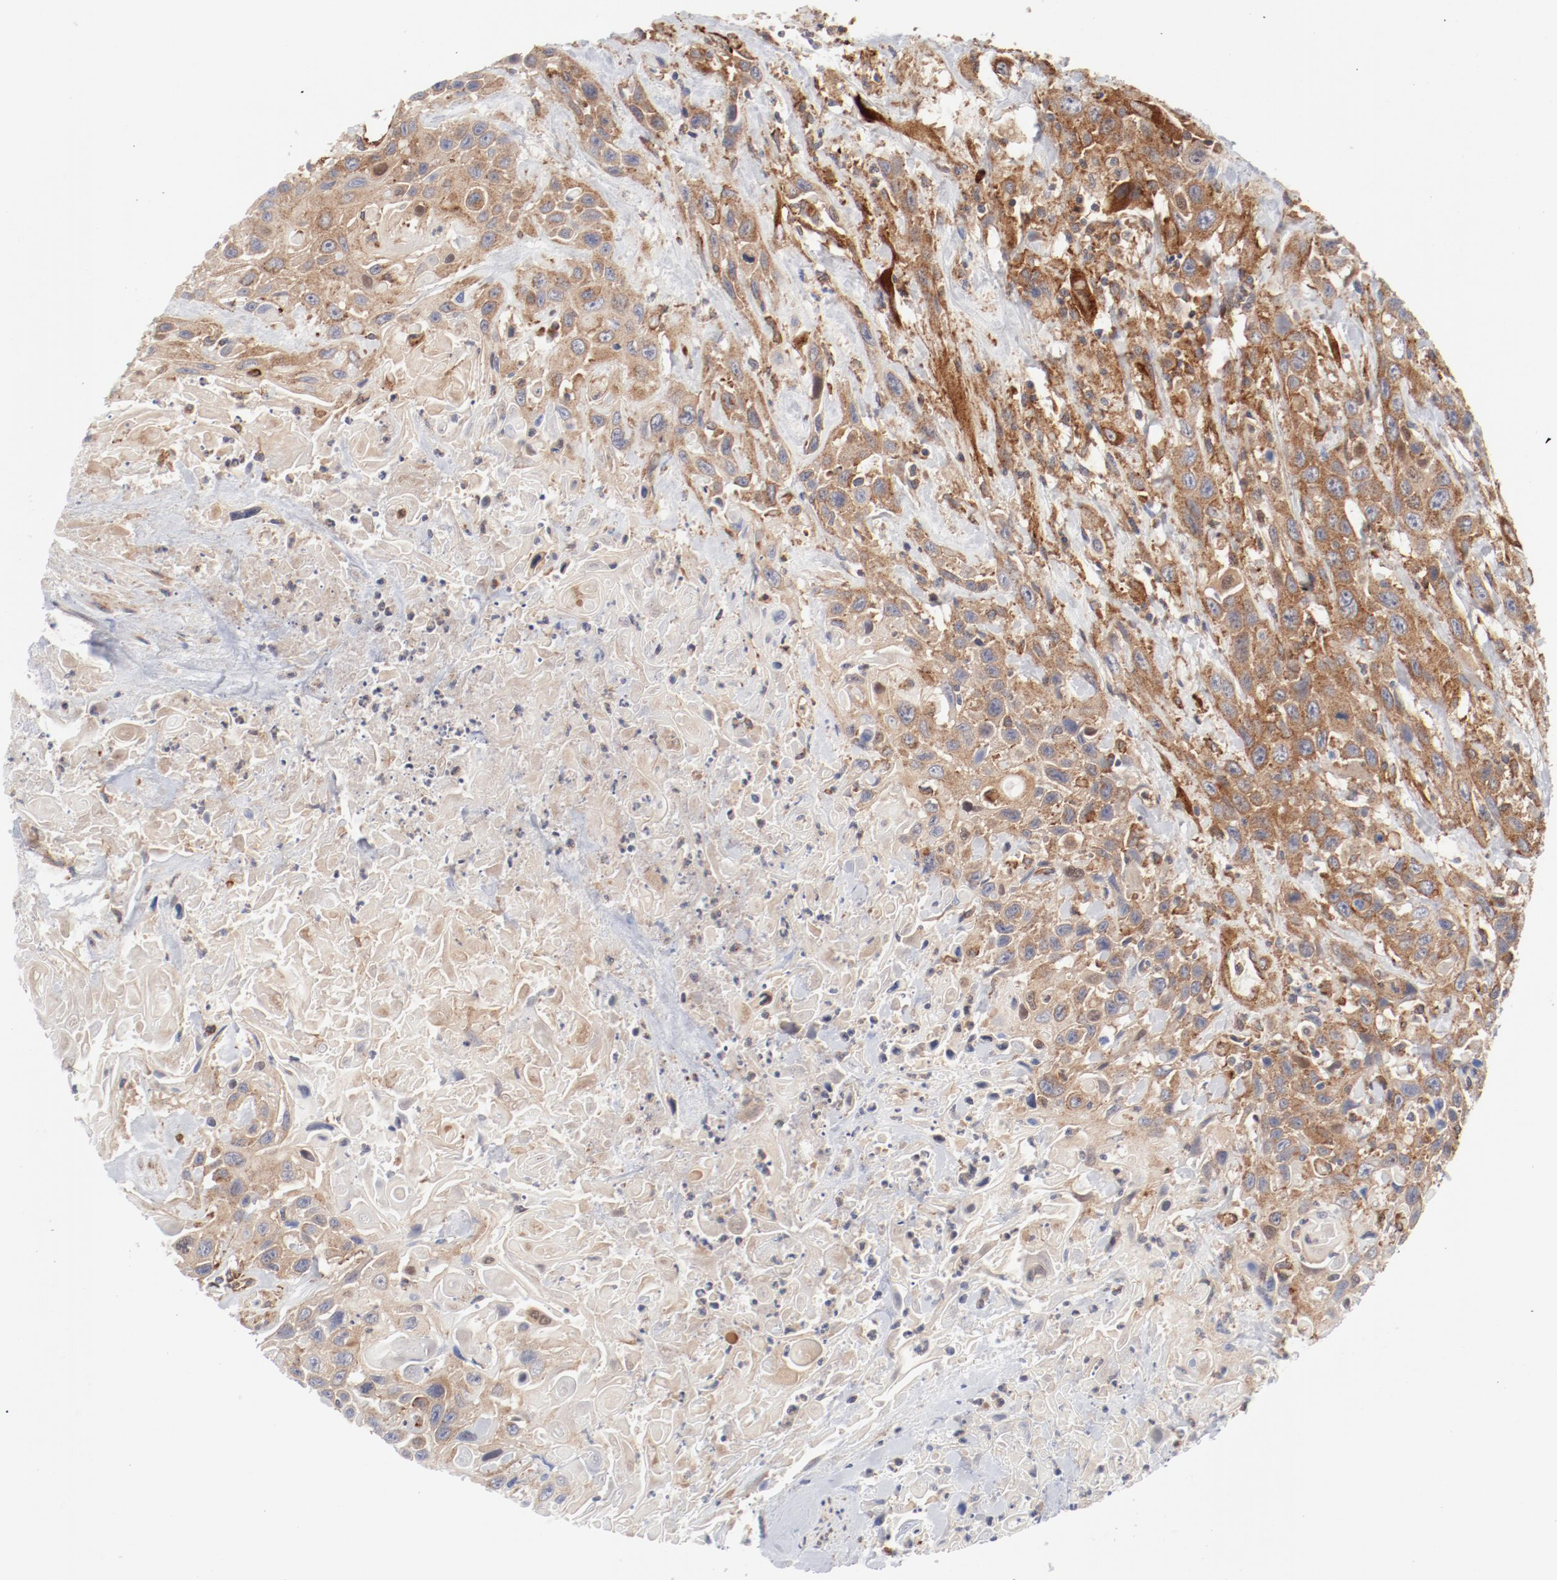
{"staining": {"intensity": "moderate", "quantity": "25%-75%", "location": "cytoplasmic/membranous"}, "tissue": "urothelial cancer", "cell_type": "Tumor cells", "image_type": "cancer", "snomed": [{"axis": "morphology", "description": "Urothelial carcinoma, High grade"}, {"axis": "topography", "description": "Urinary bladder"}], "caption": "Immunohistochemistry (IHC) histopathology image of human high-grade urothelial carcinoma stained for a protein (brown), which displays medium levels of moderate cytoplasmic/membranous positivity in about 25%-75% of tumor cells.", "gene": "AP2A1", "patient": {"sex": "female", "age": 84}}